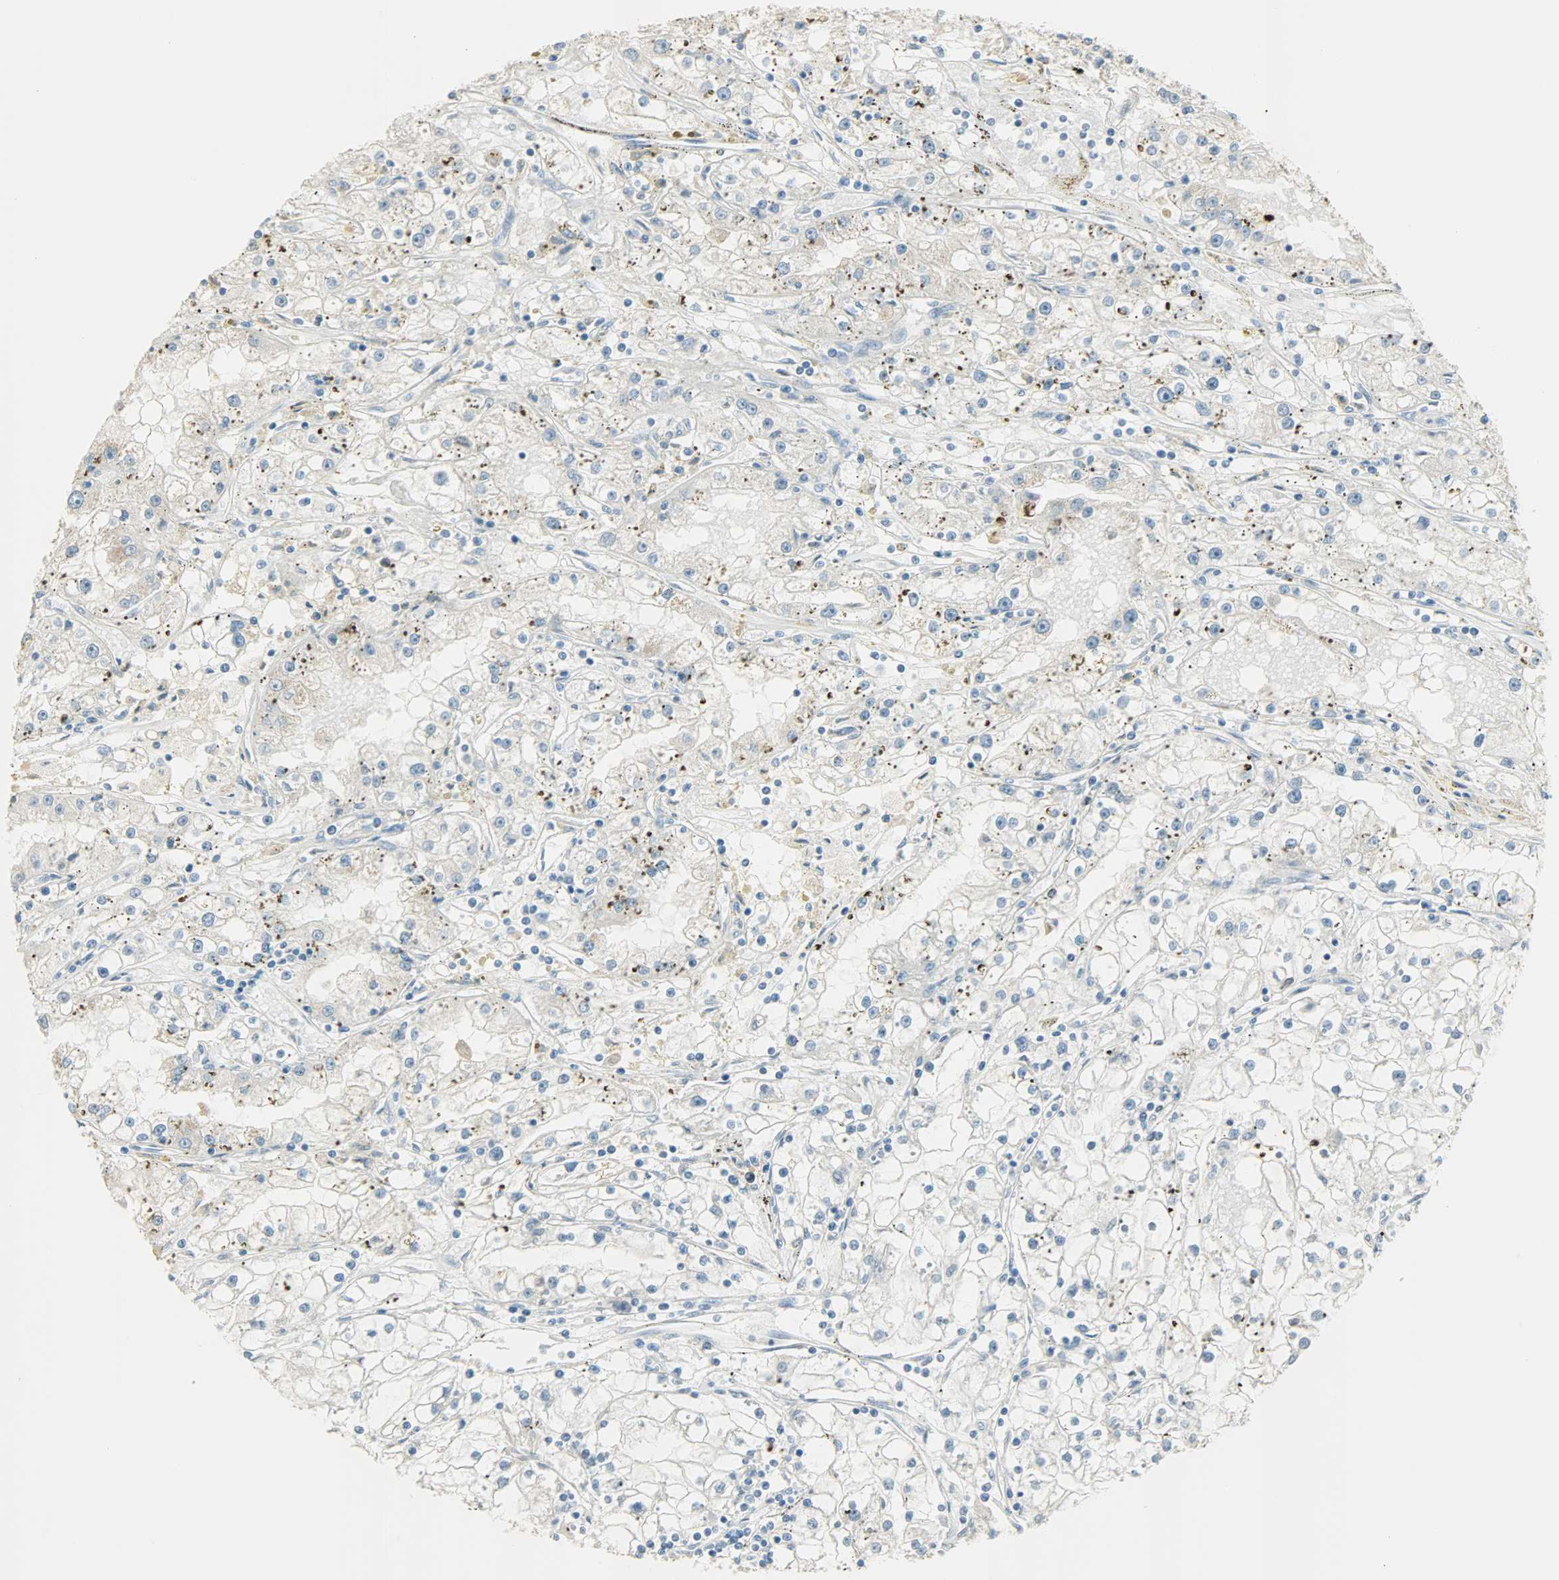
{"staining": {"intensity": "moderate", "quantity": "<25%", "location": "cytoplasmic/membranous"}, "tissue": "renal cancer", "cell_type": "Tumor cells", "image_type": "cancer", "snomed": [{"axis": "morphology", "description": "Adenocarcinoma, NOS"}, {"axis": "topography", "description": "Kidney"}], "caption": "Immunohistochemistry of human renal cancer exhibits low levels of moderate cytoplasmic/membranous positivity in approximately <25% of tumor cells.", "gene": "TPX2", "patient": {"sex": "male", "age": 56}}